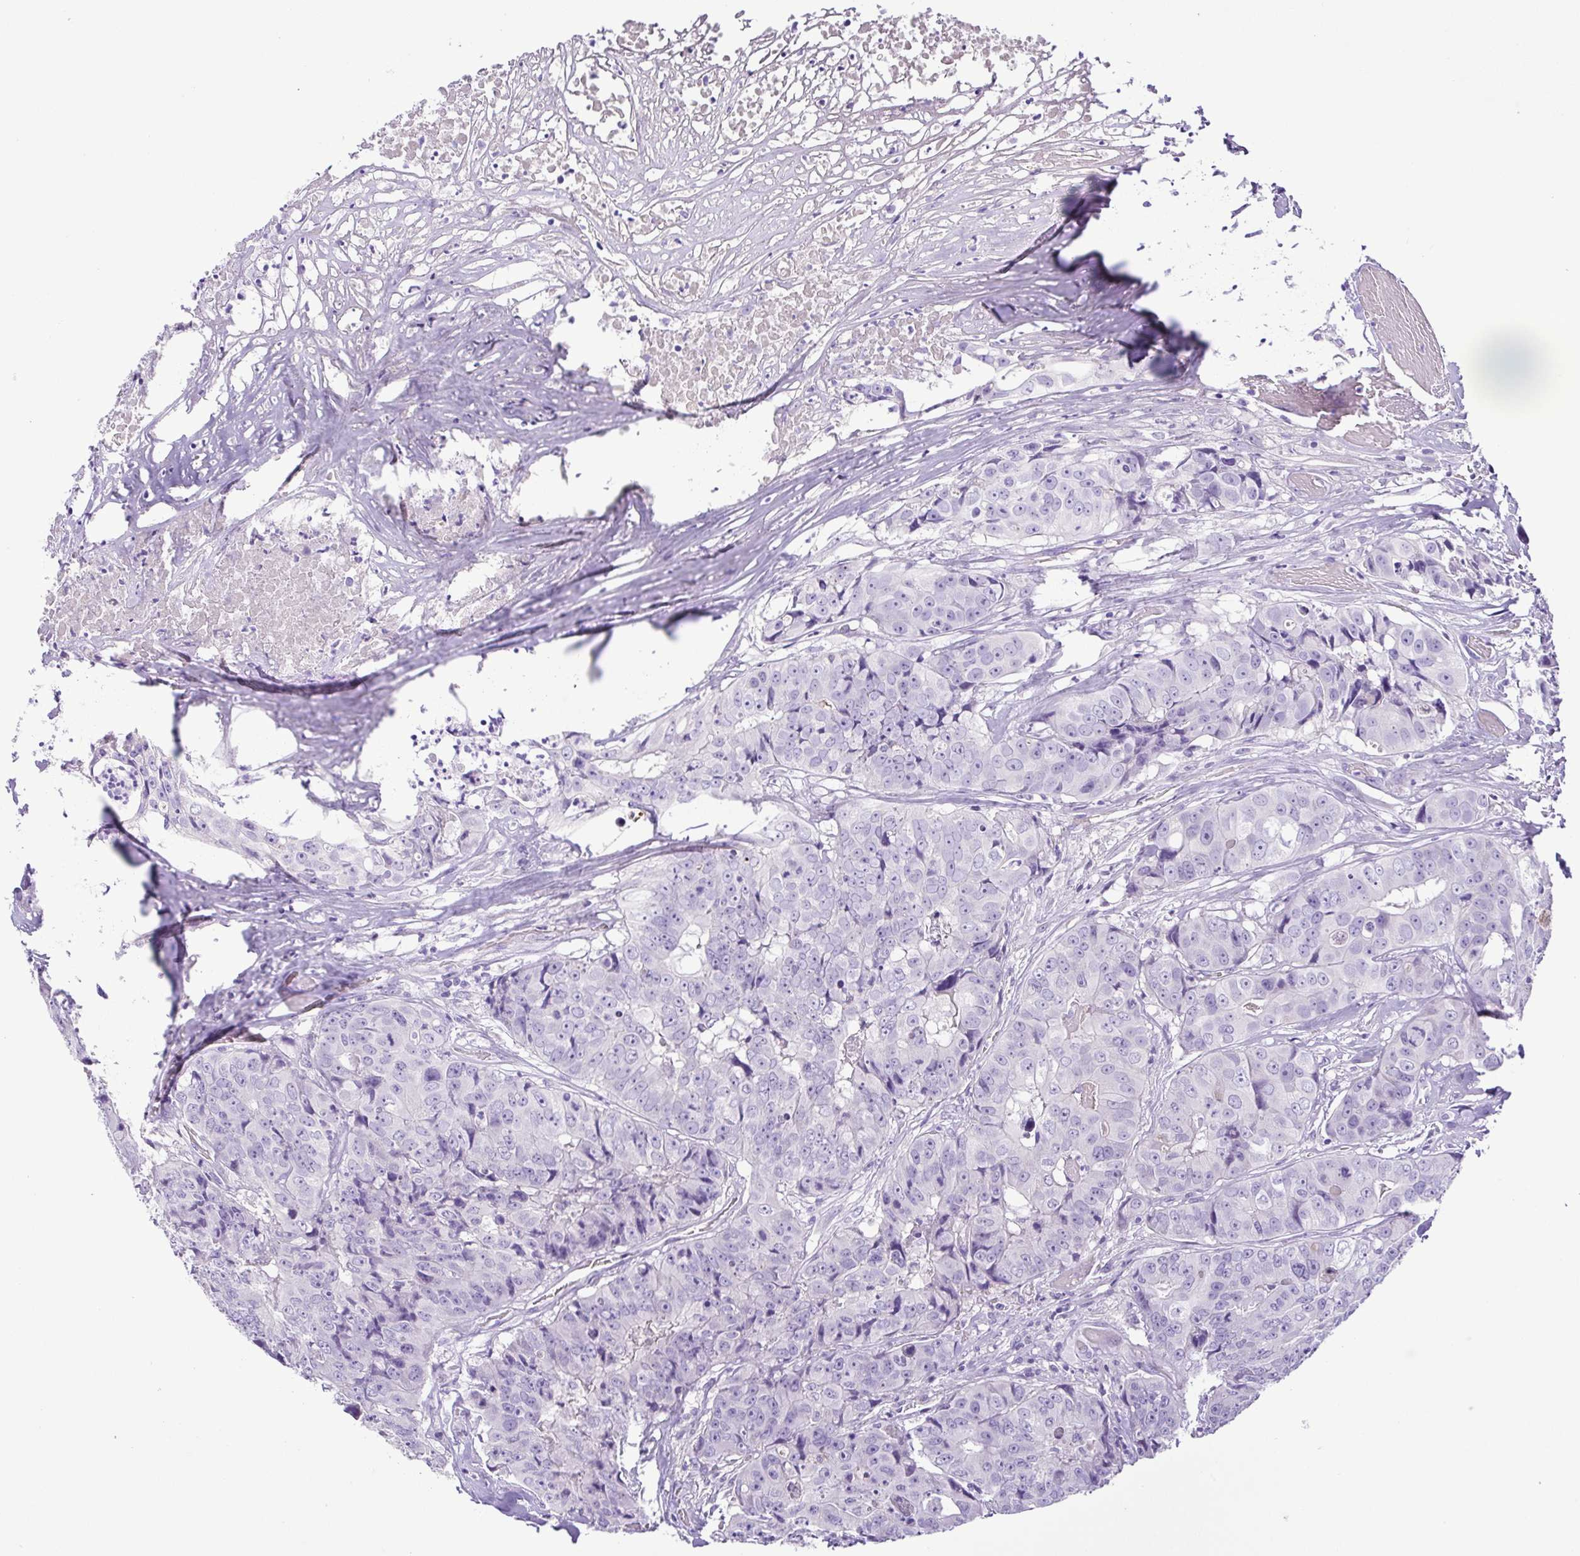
{"staining": {"intensity": "negative", "quantity": "none", "location": "none"}, "tissue": "colorectal cancer", "cell_type": "Tumor cells", "image_type": "cancer", "snomed": [{"axis": "morphology", "description": "Adenocarcinoma, NOS"}, {"axis": "topography", "description": "Rectum"}], "caption": "High power microscopy micrograph of an IHC photomicrograph of adenocarcinoma (colorectal), revealing no significant expression in tumor cells.", "gene": "IGFL1", "patient": {"sex": "female", "age": 62}}